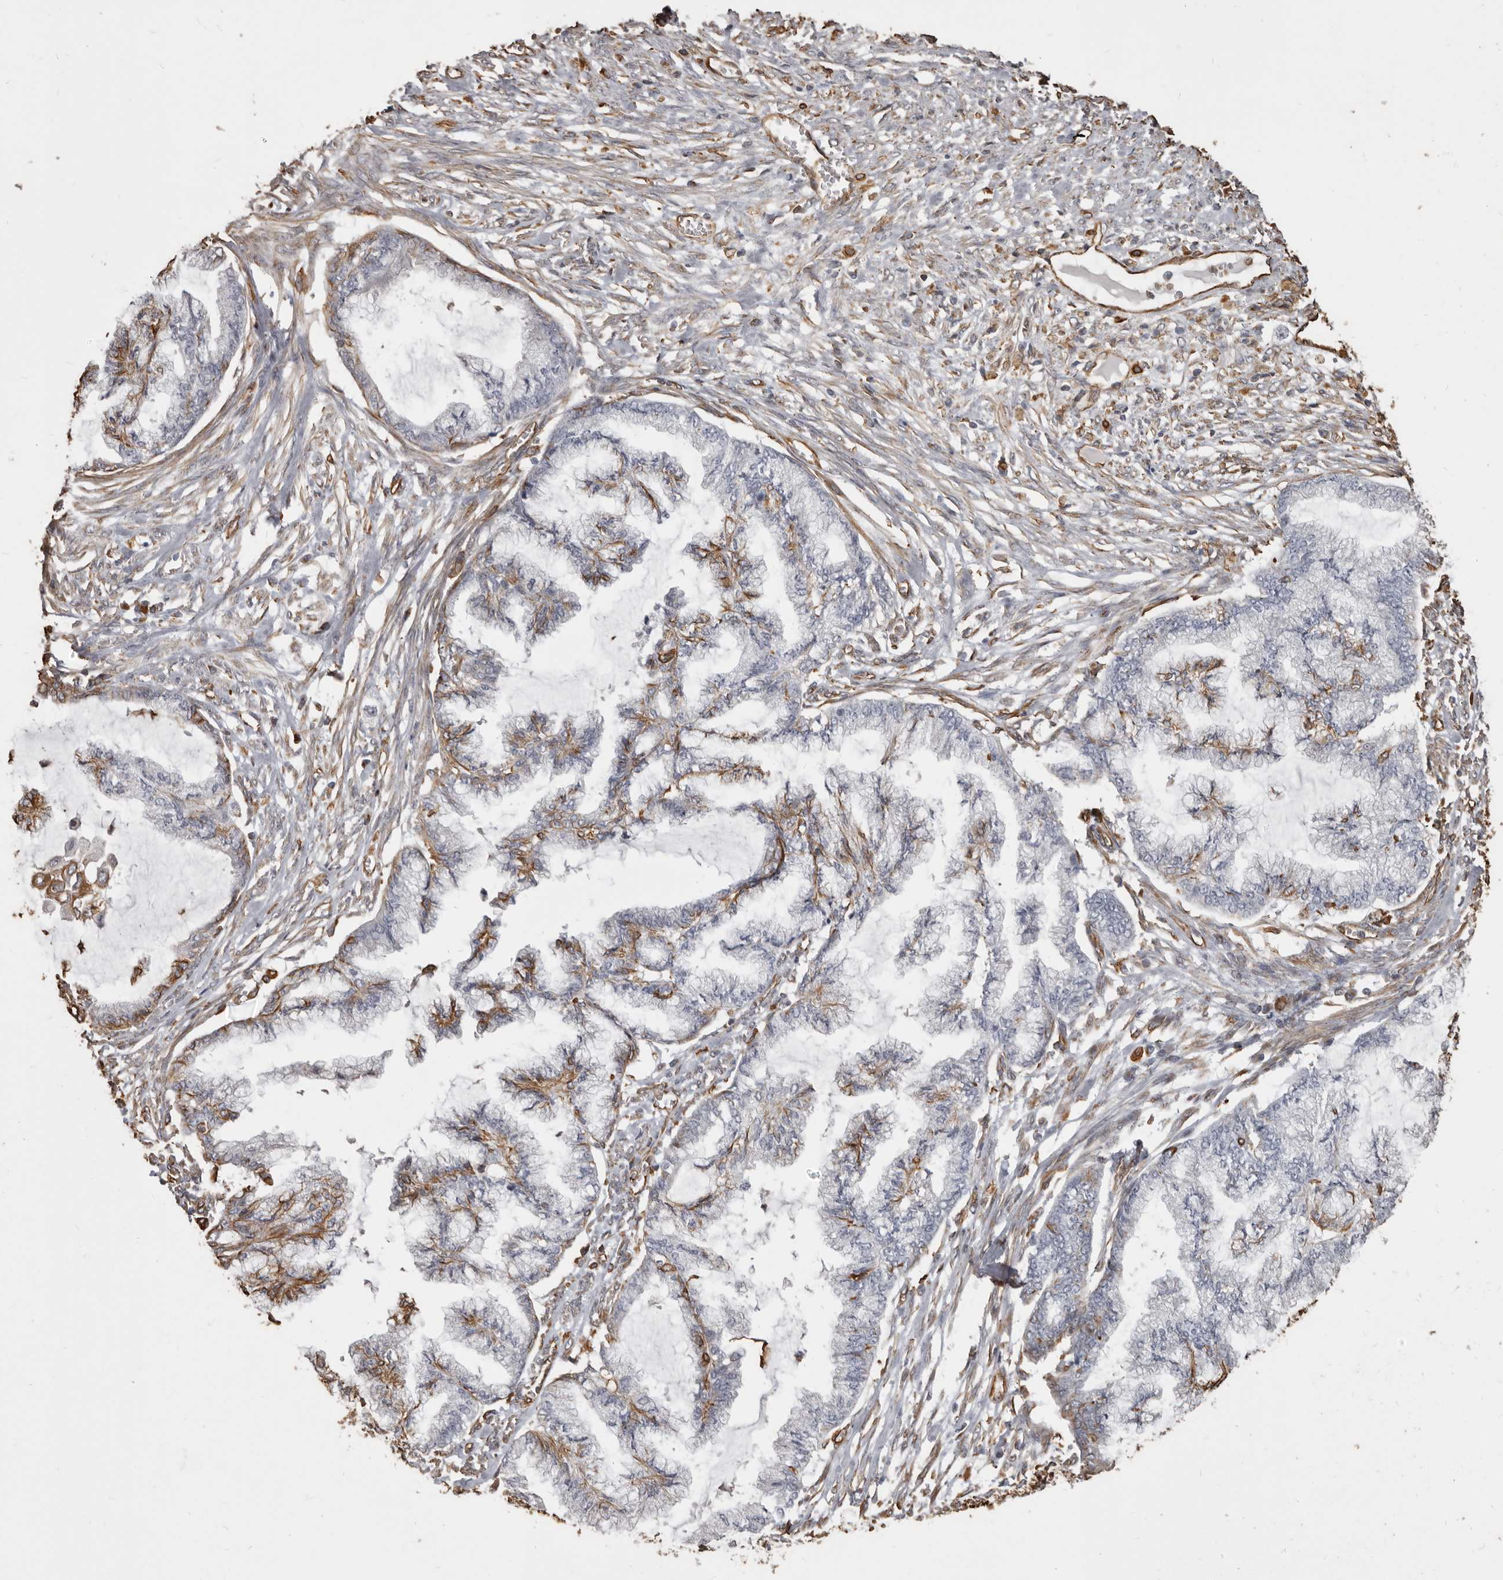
{"staining": {"intensity": "moderate", "quantity": "<25%", "location": "cytoplasmic/membranous"}, "tissue": "endometrial cancer", "cell_type": "Tumor cells", "image_type": "cancer", "snomed": [{"axis": "morphology", "description": "Adenocarcinoma, NOS"}, {"axis": "topography", "description": "Endometrium"}], "caption": "This is an image of immunohistochemistry (IHC) staining of adenocarcinoma (endometrial), which shows moderate expression in the cytoplasmic/membranous of tumor cells.", "gene": "MTURN", "patient": {"sex": "female", "age": 86}}